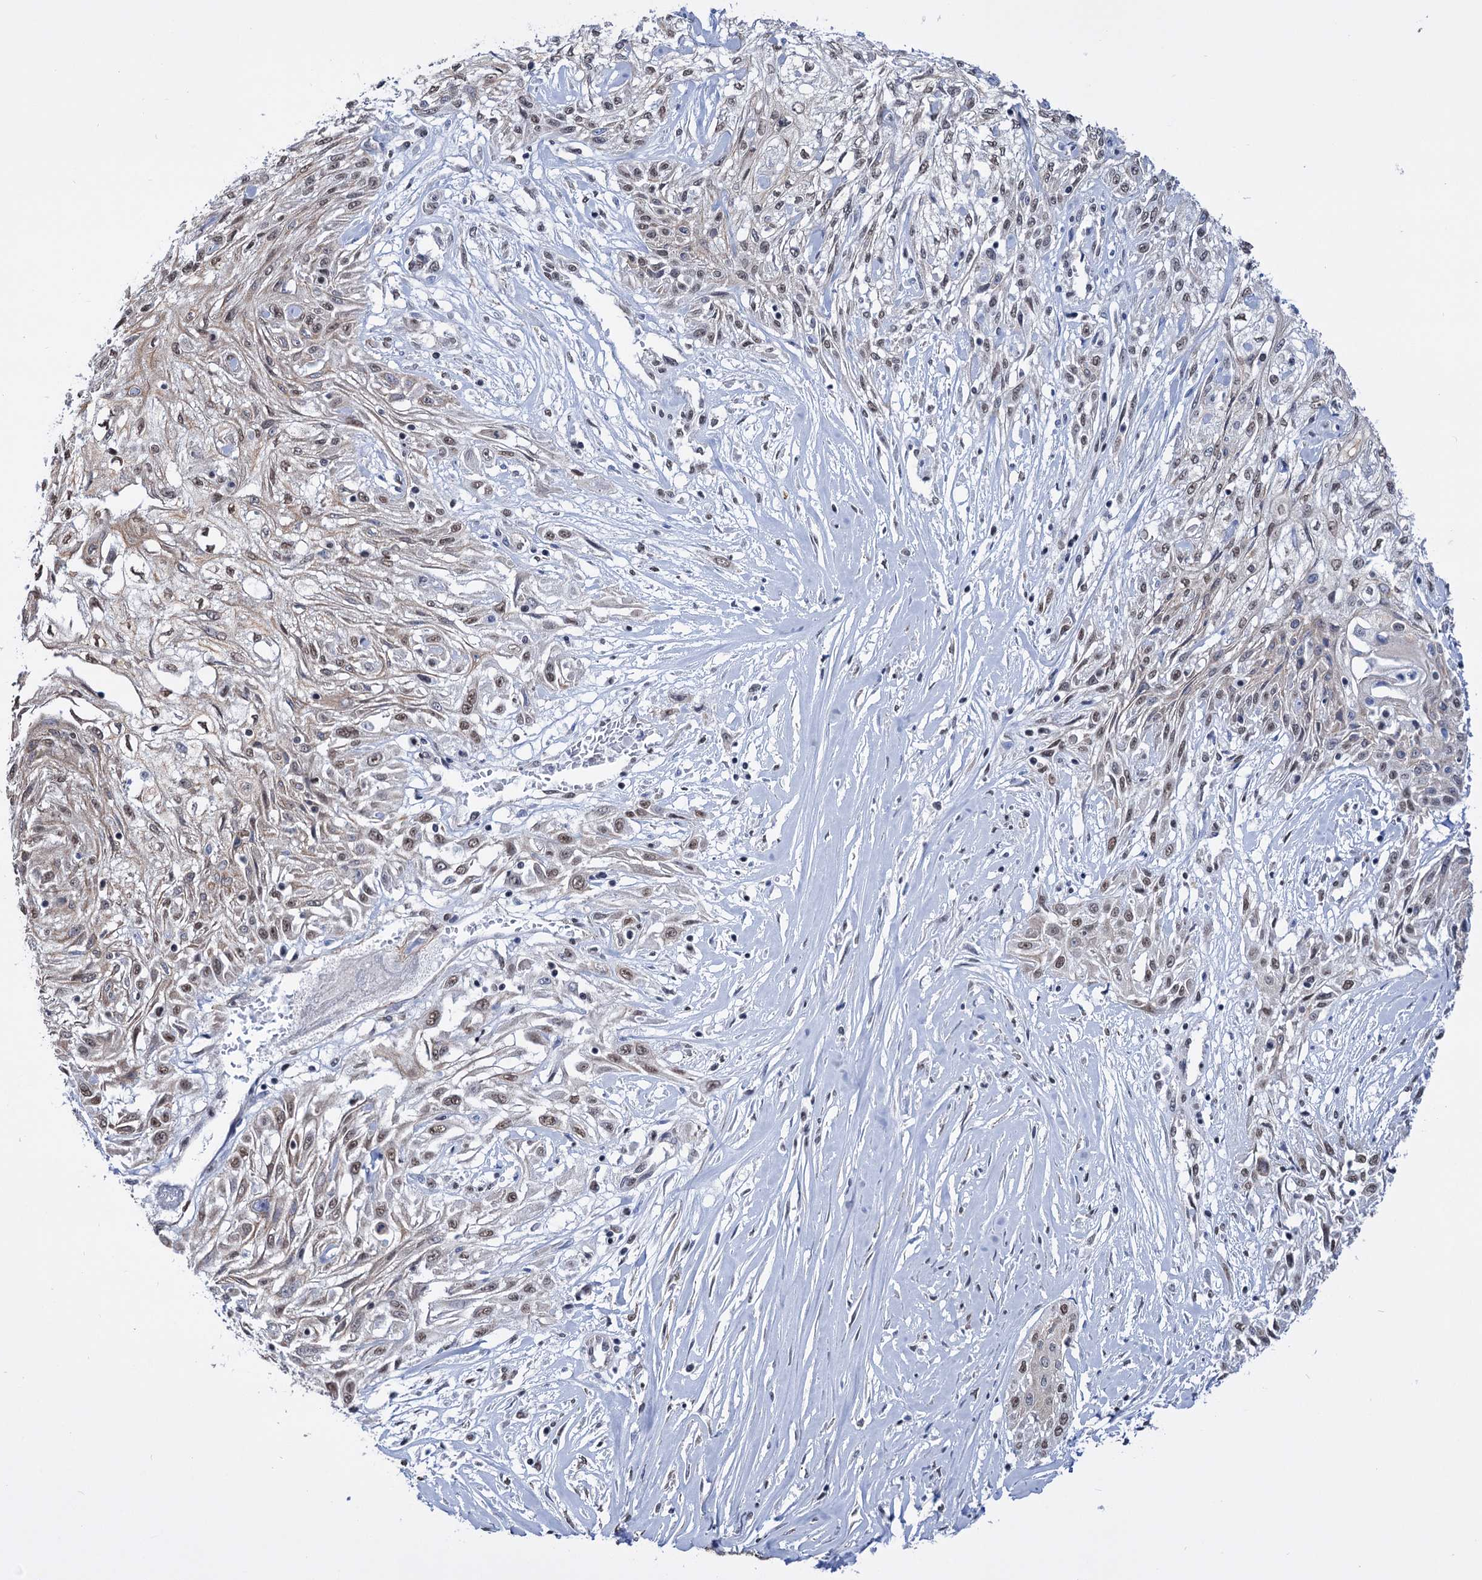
{"staining": {"intensity": "weak", "quantity": "25%-75%", "location": "cytoplasmic/membranous,nuclear"}, "tissue": "skin cancer", "cell_type": "Tumor cells", "image_type": "cancer", "snomed": [{"axis": "morphology", "description": "Squamous cell carcinoma, NOS"}, {"axis": "morphology", "description": "Squamous cell carcinoma, metastatic, NOS"}, {"axis": "topography", "description": "Skin"}, {"axis": "topography", "description": "Lymph node"}], "caption": "Immunohistochemistry (IHC) staining of skin squamous cell carcinoma, which shows low levels of weak cytoplasmic/membranous and nuclear positivity in approximately 25%-75% of tumor cells indicating weak cytoplasmic/membranous and nuclear protein staining. The staining was performed using DAB (3,3'-diaminobenzidine) (brown) for protein detection and nuclei were counterstained in hematoxylin (blue).", "gene": "ABHD10", "patient": {"sex": "male", "age": 75}}